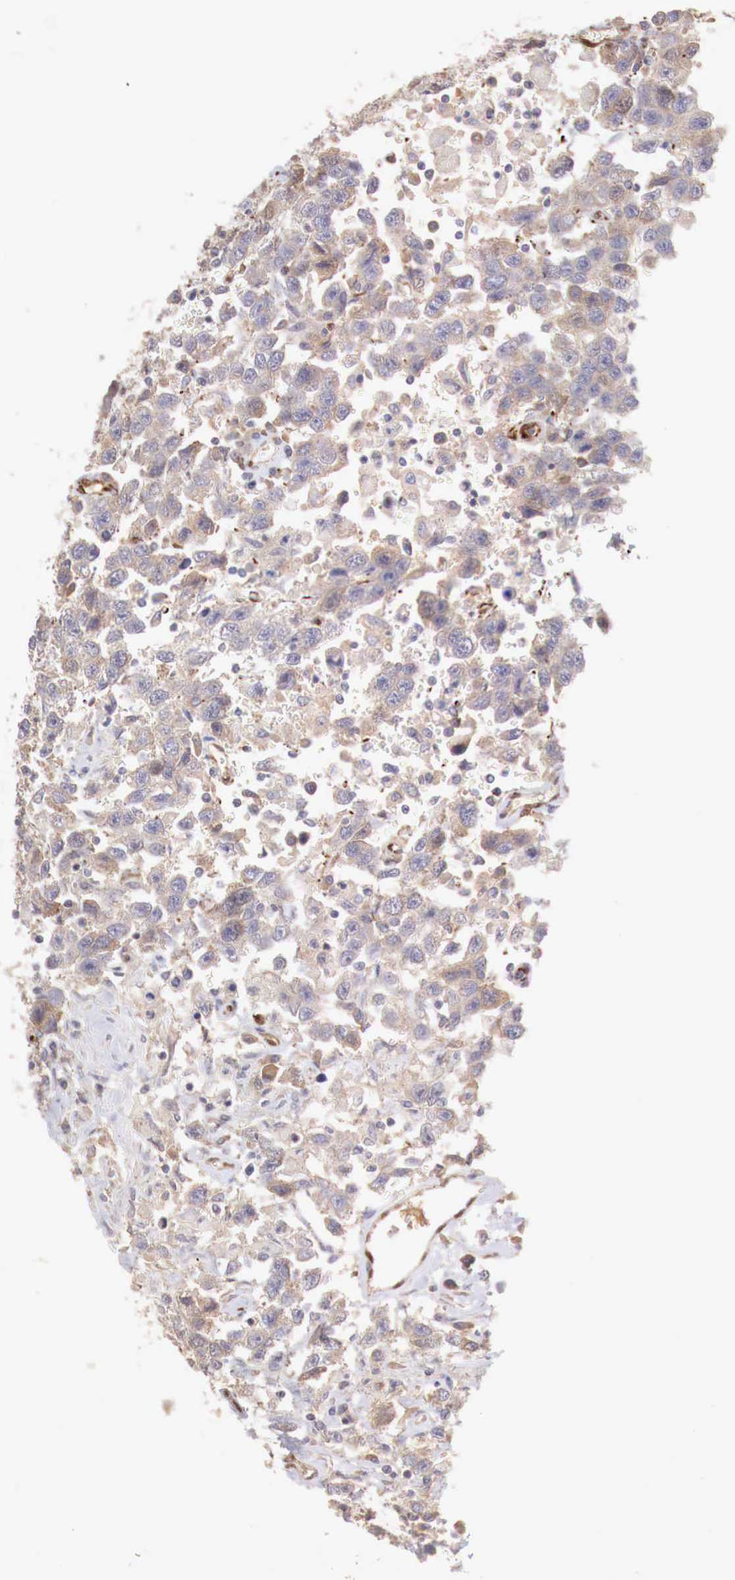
{"staining": {"intensity": "negative", "quantity": "none", "location": "none"}, "tissue": "testis cancer", "cell_type": "Tumor cells", "image_type": "cancer", "snomed": [{"axis": "morphology", "description": "Seminoma, NOS"}, {"axis": "topography", "description": "Testis"}], "caption": "A photomicrograph of testis cancer (seminoma) stained for a protein displays no brown staining in tumor cells. (Stains: DAB (3,3'-diaminobenzidine) immunohistochemistry (IHC) with hematoxylin counter stain, Microscopy: brightfield microscopy at high magnification).", "gene": "WT1", "patient": {"sex": "male", "age": 41}}